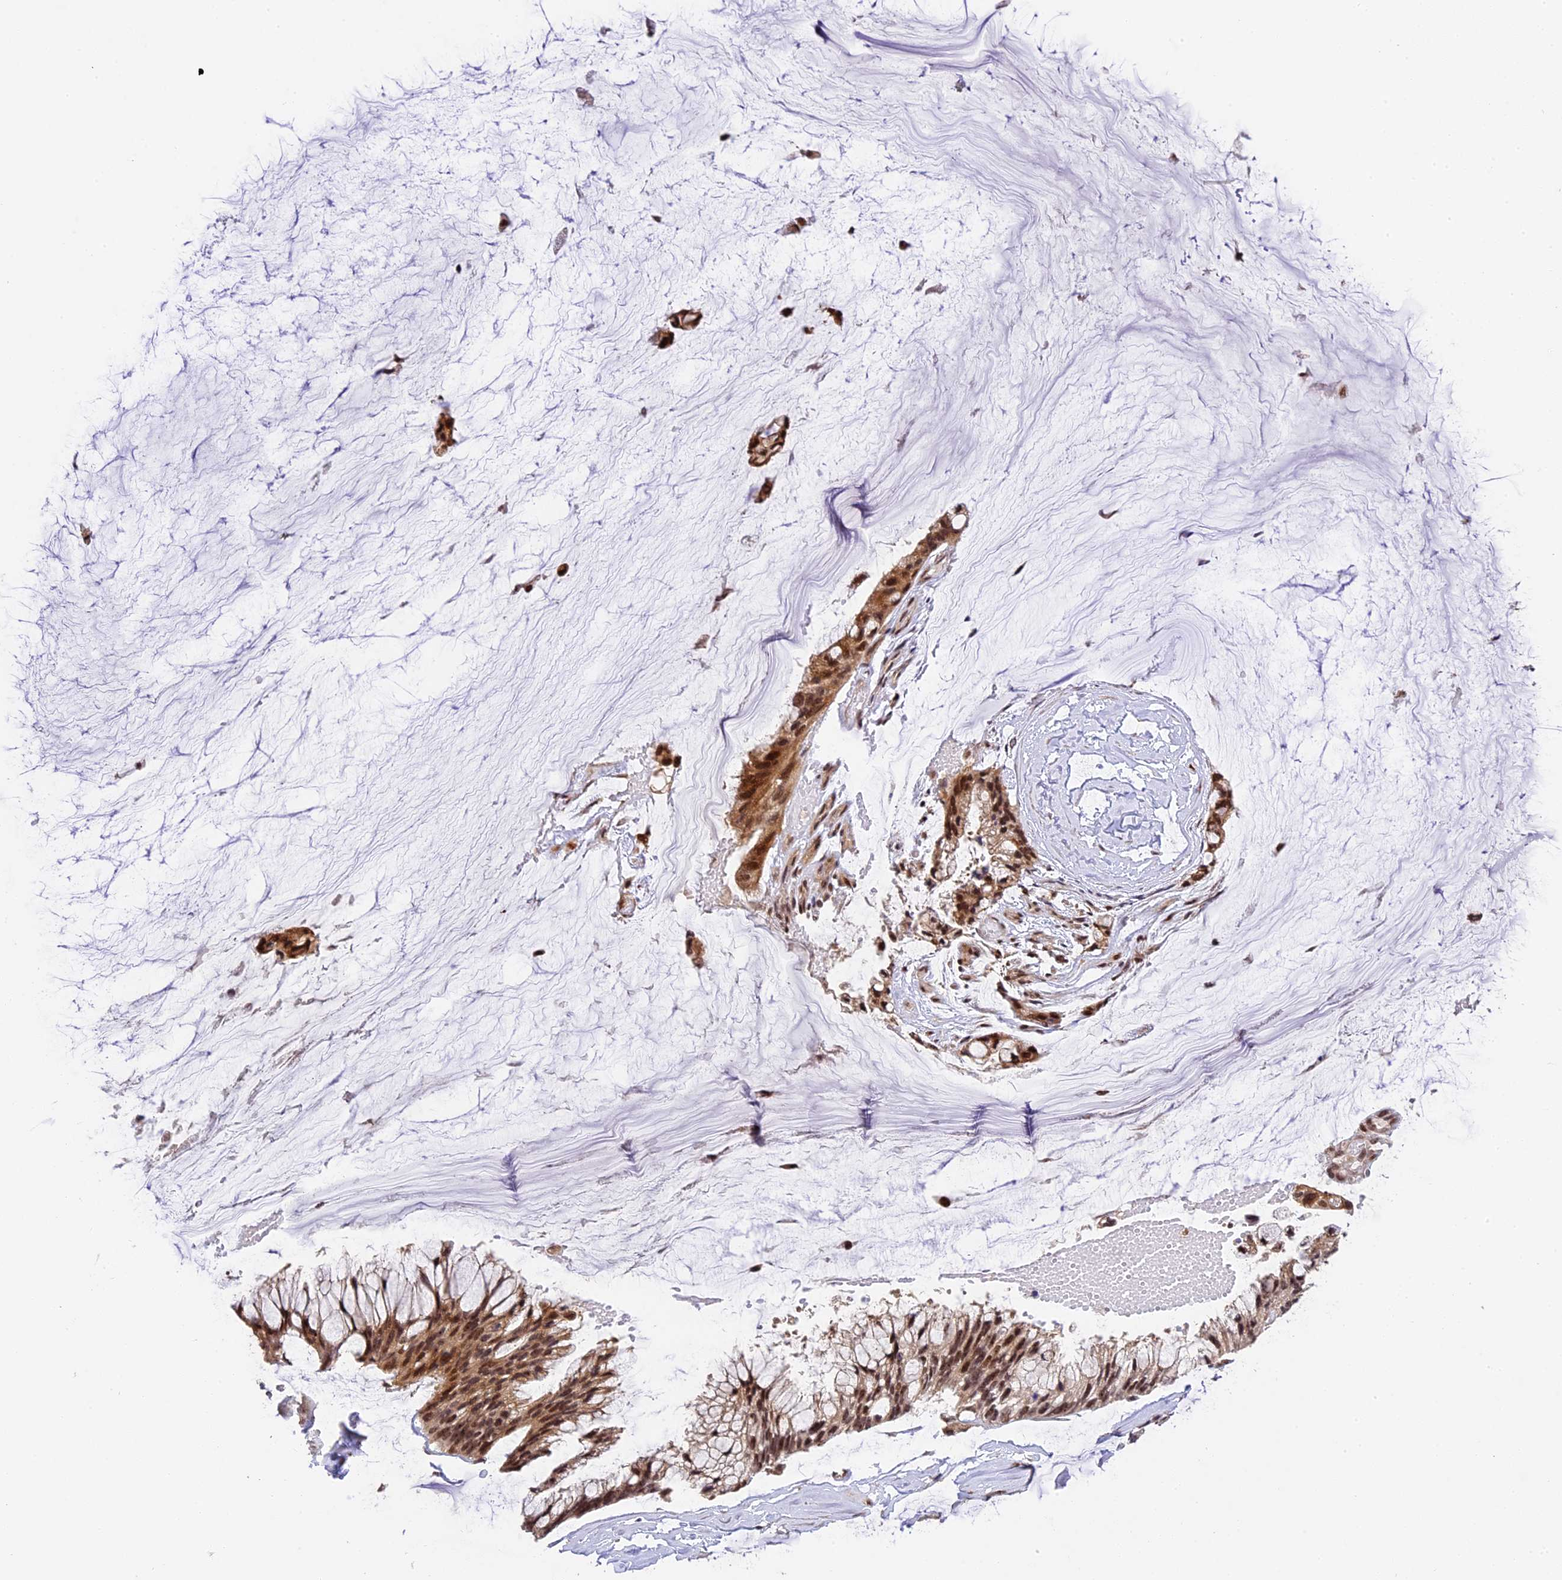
{"staining": {"intensity": "moderate", "quantity": ">75%", "location": "cytoplasmic/membranous,nuclear"}, "tissue": "ovarian cancer", "cell_type": "Tumor cells", "image_type": "cancer", "snomed": [{"axis": "morphology", "description": "Cystadenocarcinoma, mucinous, NOS"}, {"axis": "topography", "description": "Ovary"}], "caption": "Immunohistochemistry (IHC) (DAB) staining of human ovarian cancer (mucinous cystadenocarcinoma) reveals moderate cytoplasmic/membranous and nuclear protein expression in about >75% of tumor cells.", "gene": "ZAR1L", "patient": {"sex": "female", "age": 39}}